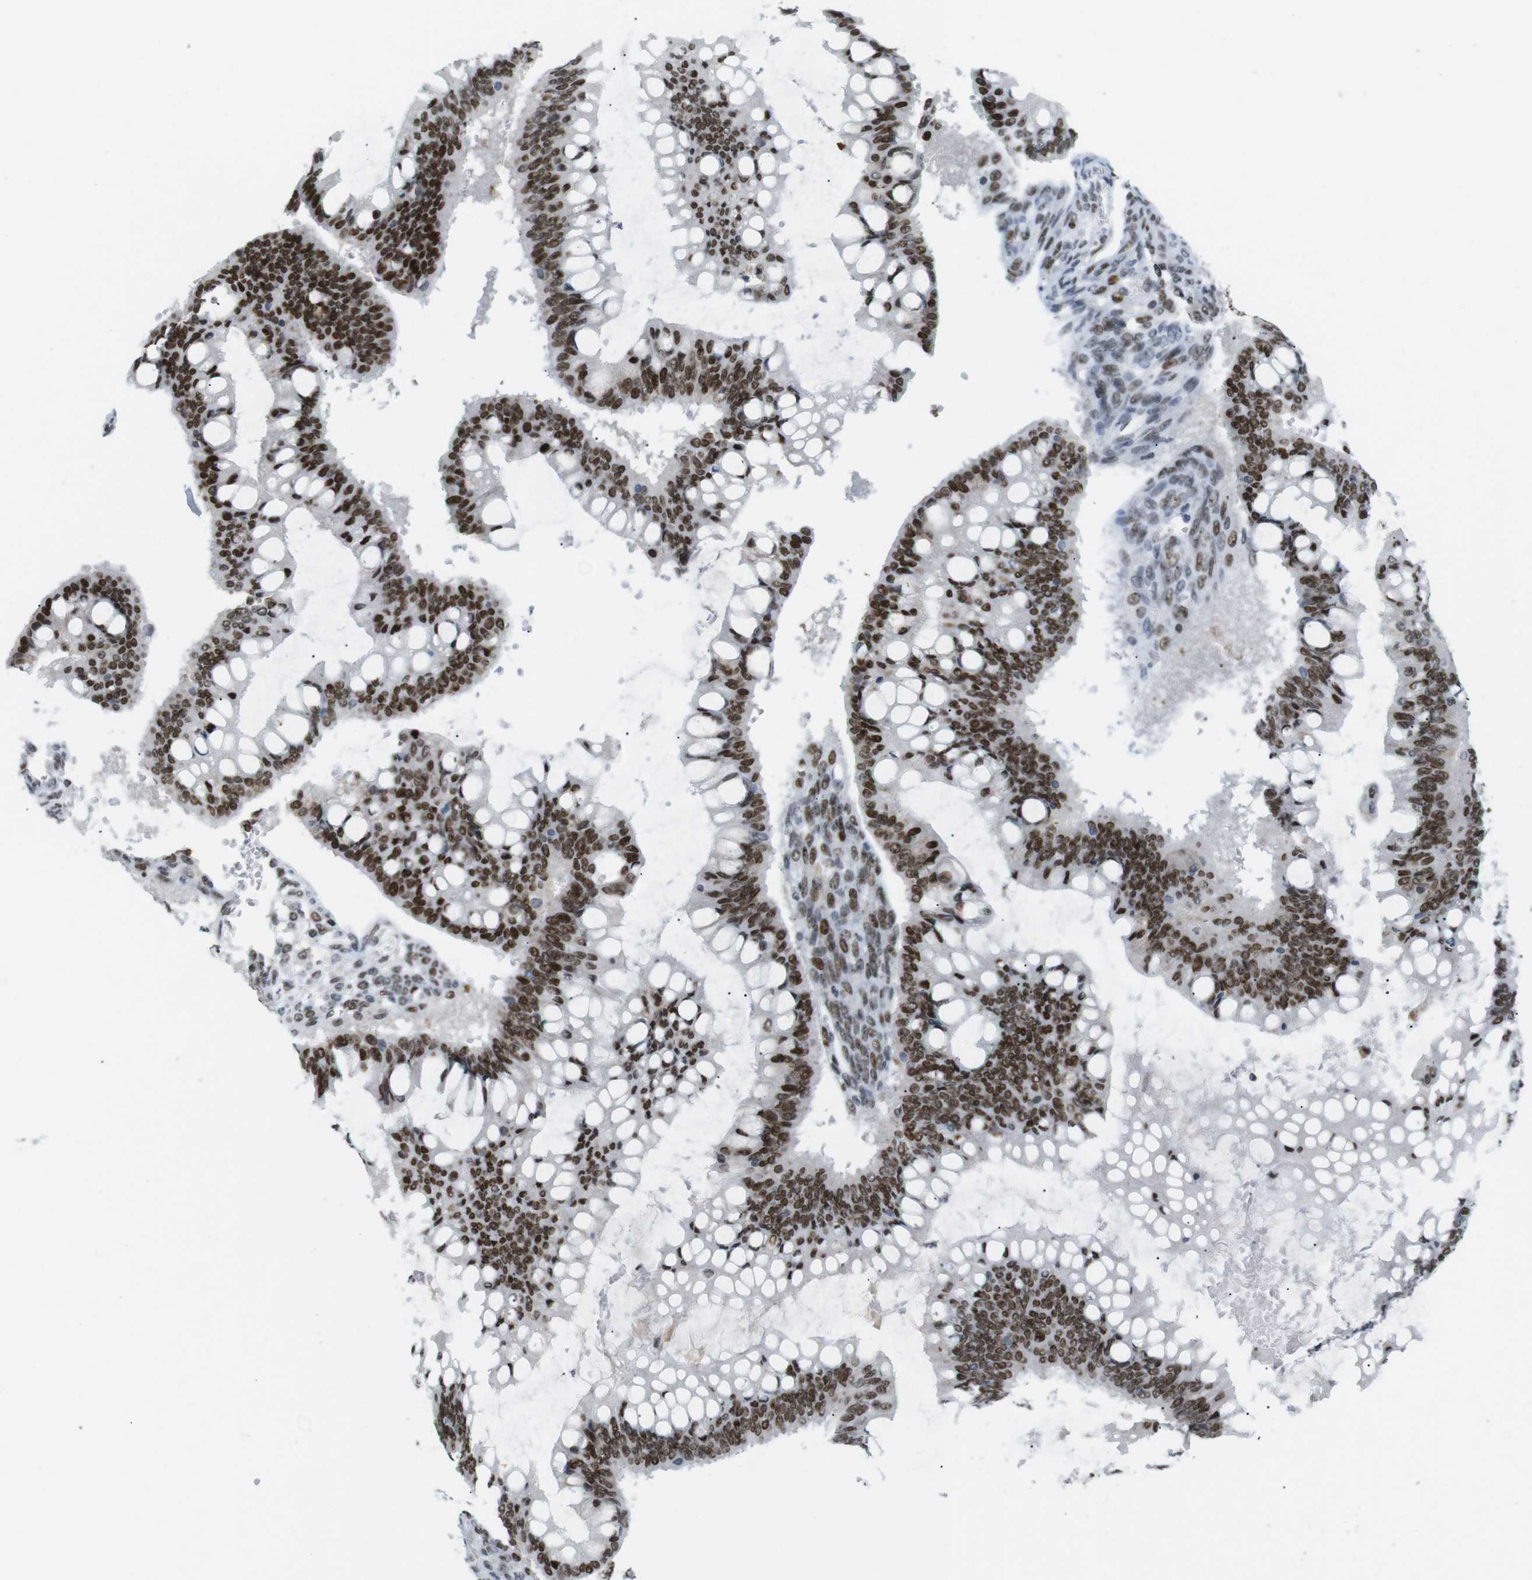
{"staining": {"intensity": "strong", "quantity": ">75%", "location": "nuclear"}, "tissue": "ovarian cancer", "cell_type": "Tumor cells", "image_type": "cancer", "snomed": [{"axis": "morphology", "description": "Cystadenocarcinoma, mucinous, NOS"}, {"axis": "topography", "description": "Ovary"}], "caption": "Immunohistochemical staining of ovarian cancer exhibits strong nuclear protein positivity in about >75% of tumor cells.", "gene": "RIOX2", "patient": {"sex": "female", "age": 73}}